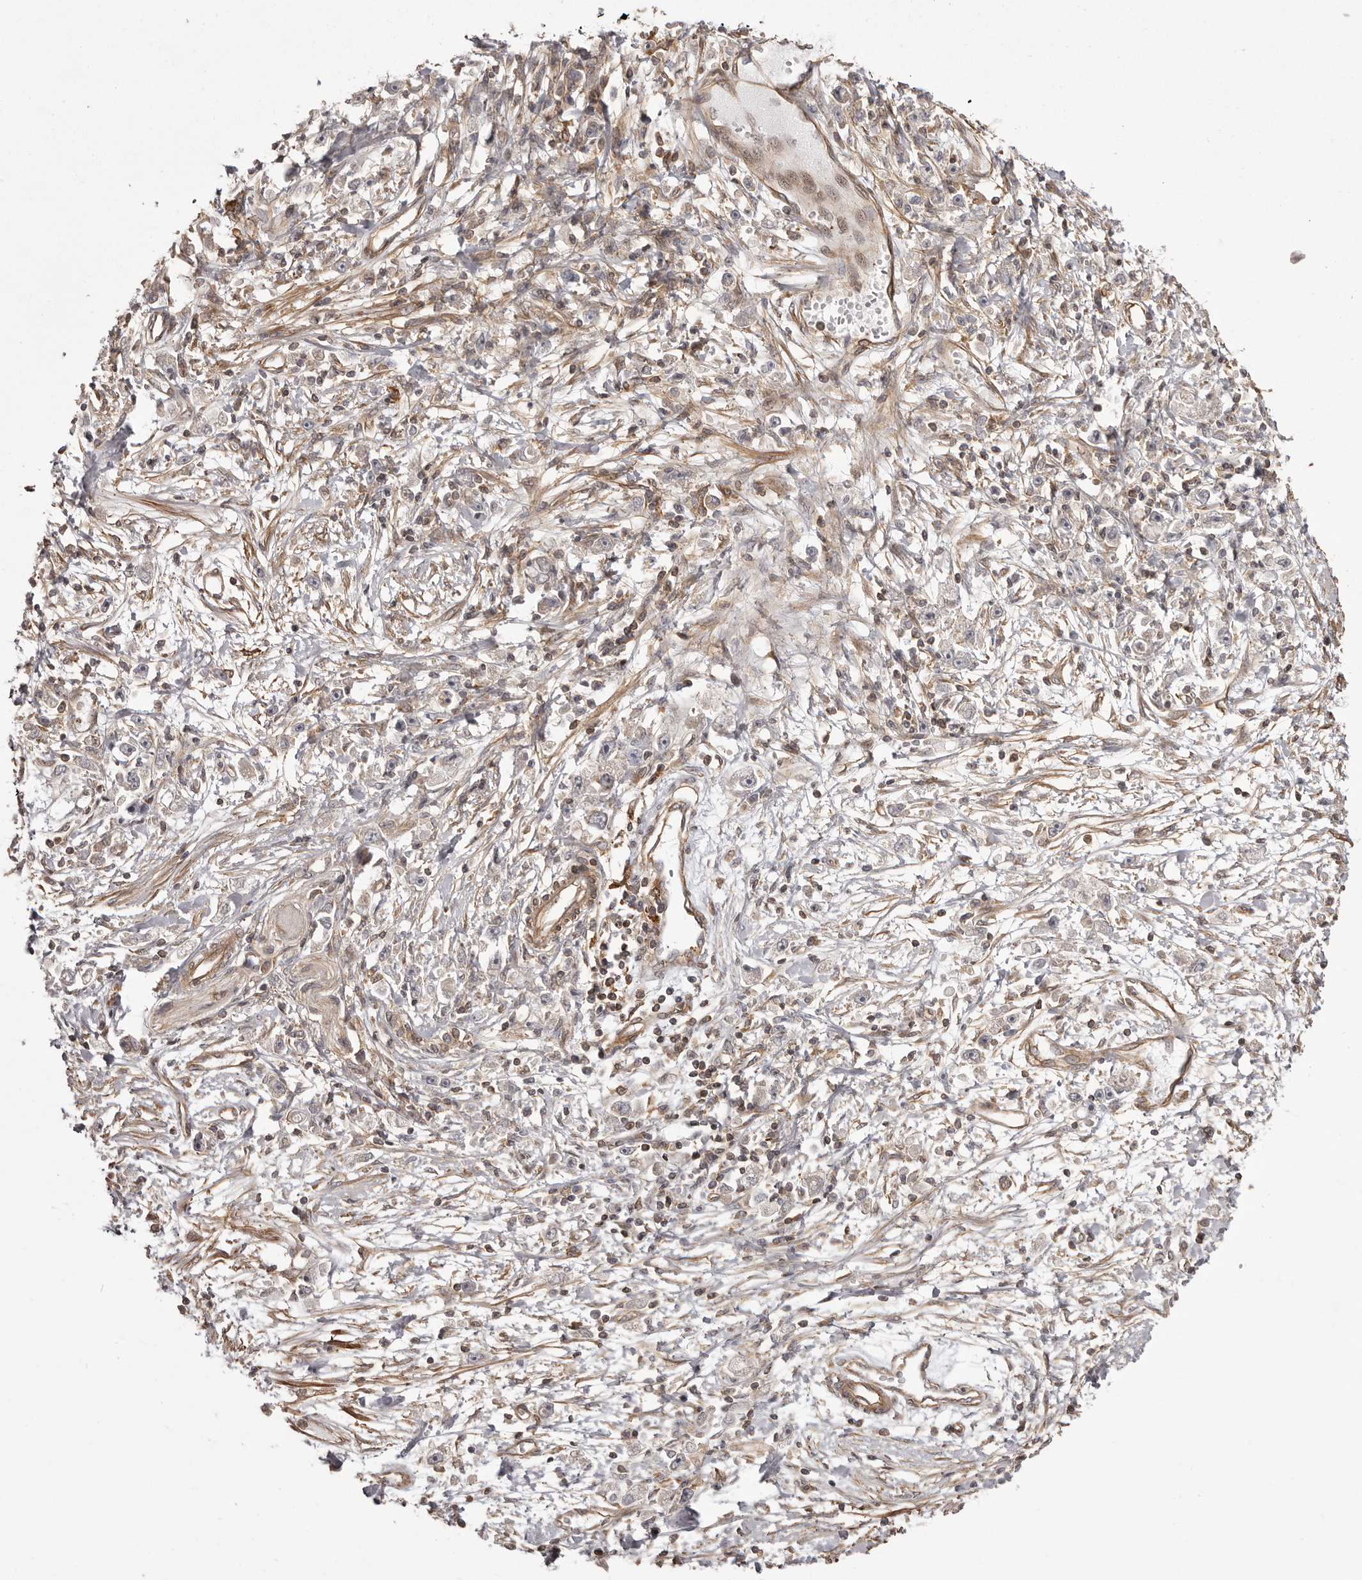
{"staining": {"intensity": "weak", "quantity": "<25%", "location": "cytoplasmic/membranous"}, "tissue": "stomach cancer", "cell_type": "Tumor cells", "image_type": "cancer", "snomed": [{"axis": "morphology", "description": "Adenocarcinoma, NOS"}, {"axis": "topography", "description": "Stomach"}], "caption": "Tumor cells are negative for protein expression in human stomach adenocarcinoma.", "gene": "NFKBIA", "patient": {"sex": "female", "age": 59}}